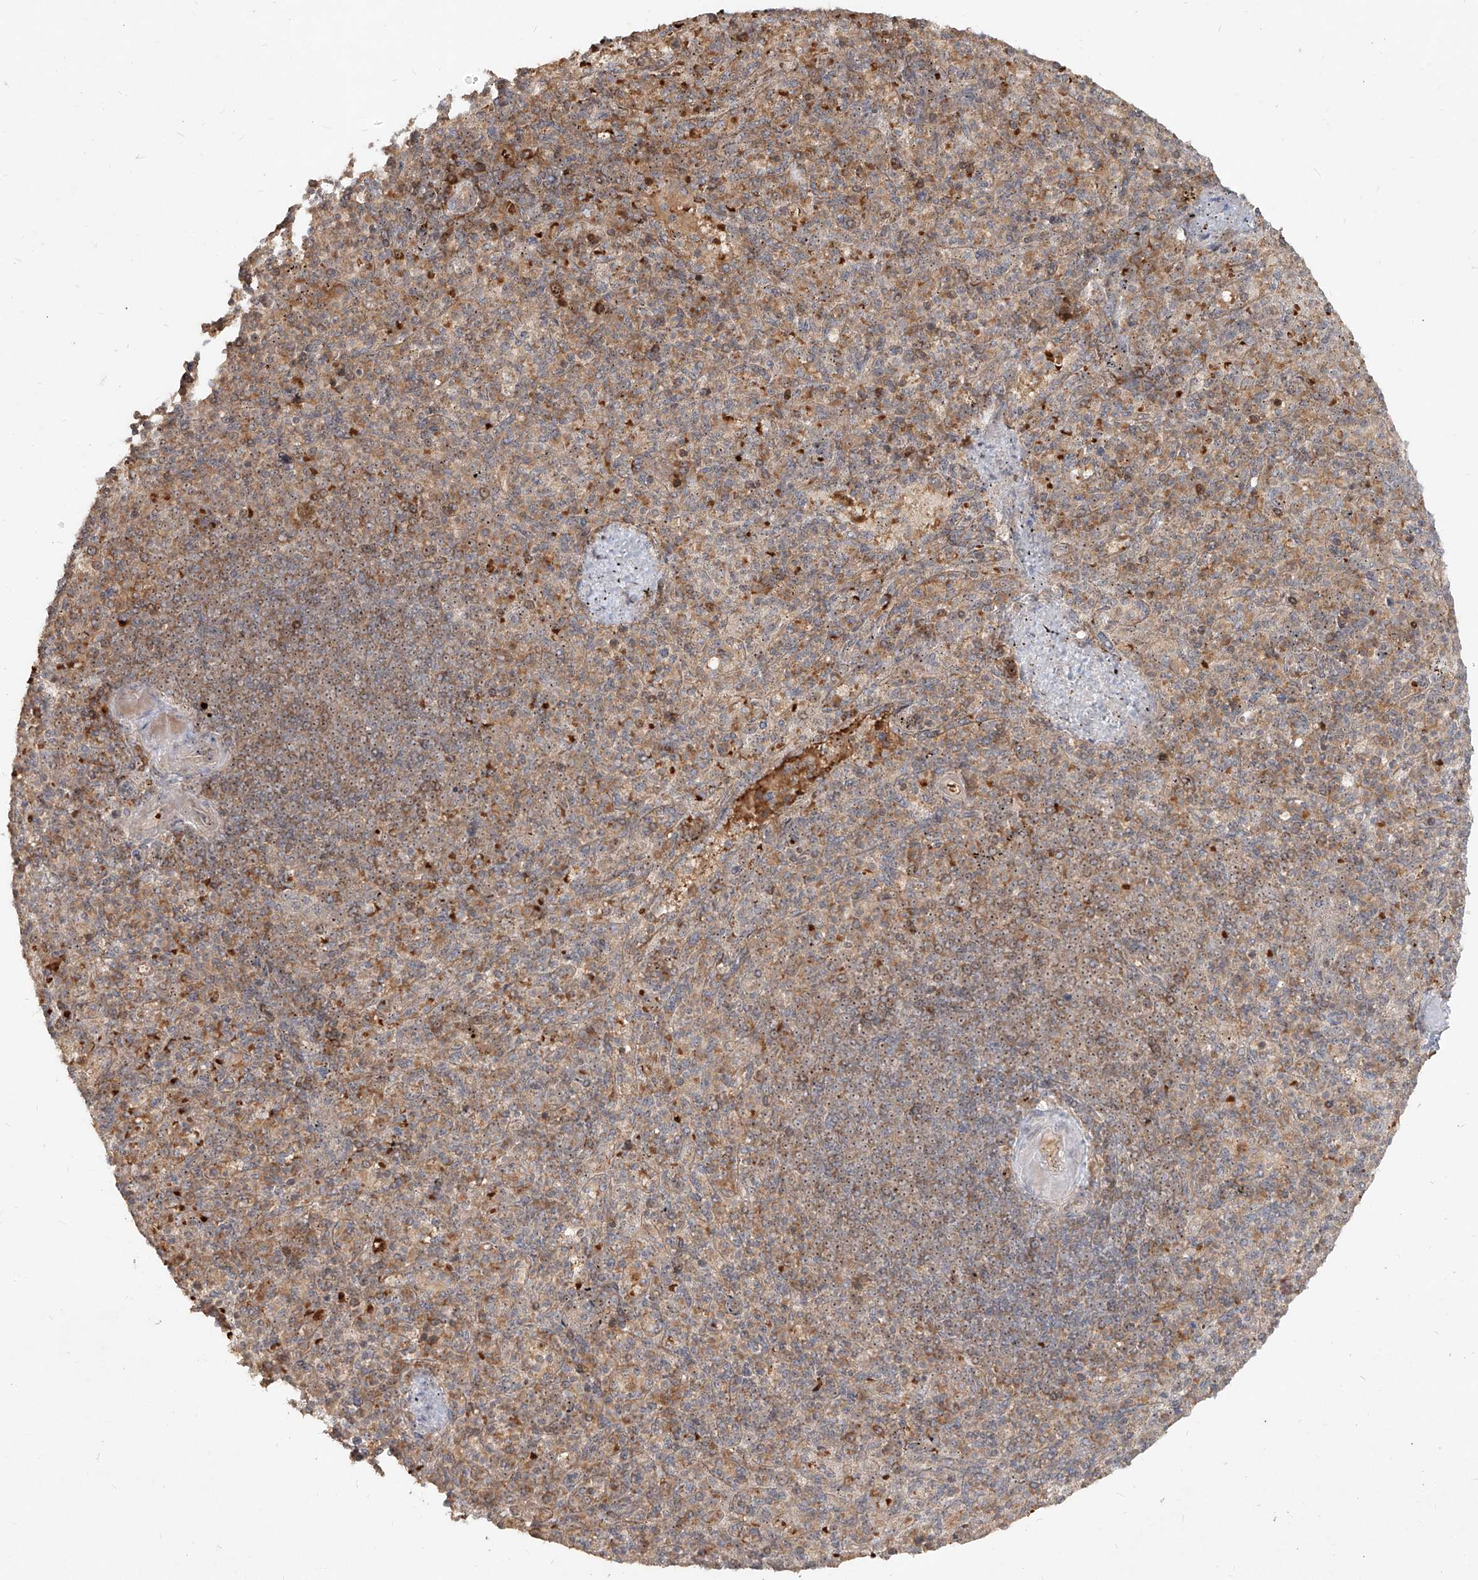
{"staining": {"intensity": "moderate", "quantity": "25%-75%", "location": "cytoplasmic/membranous"}, "tissue": "spleen", "cell_type": "Cells in red pulp", "image_type": "normal", "snomed": [{"axis": "morphology", "description": "Normal tissue, NOS"}, {"axis": "topography", "description": "Spleen"}], "caption": "Spleen stained with immunohistochemistry (IHC) exhibits moderate cytoplasmic/membranous positivity in about 25%-75% of cells in red pulp.", "gene": "BYSL", "patient": {"sex": "female", "age": 74}}